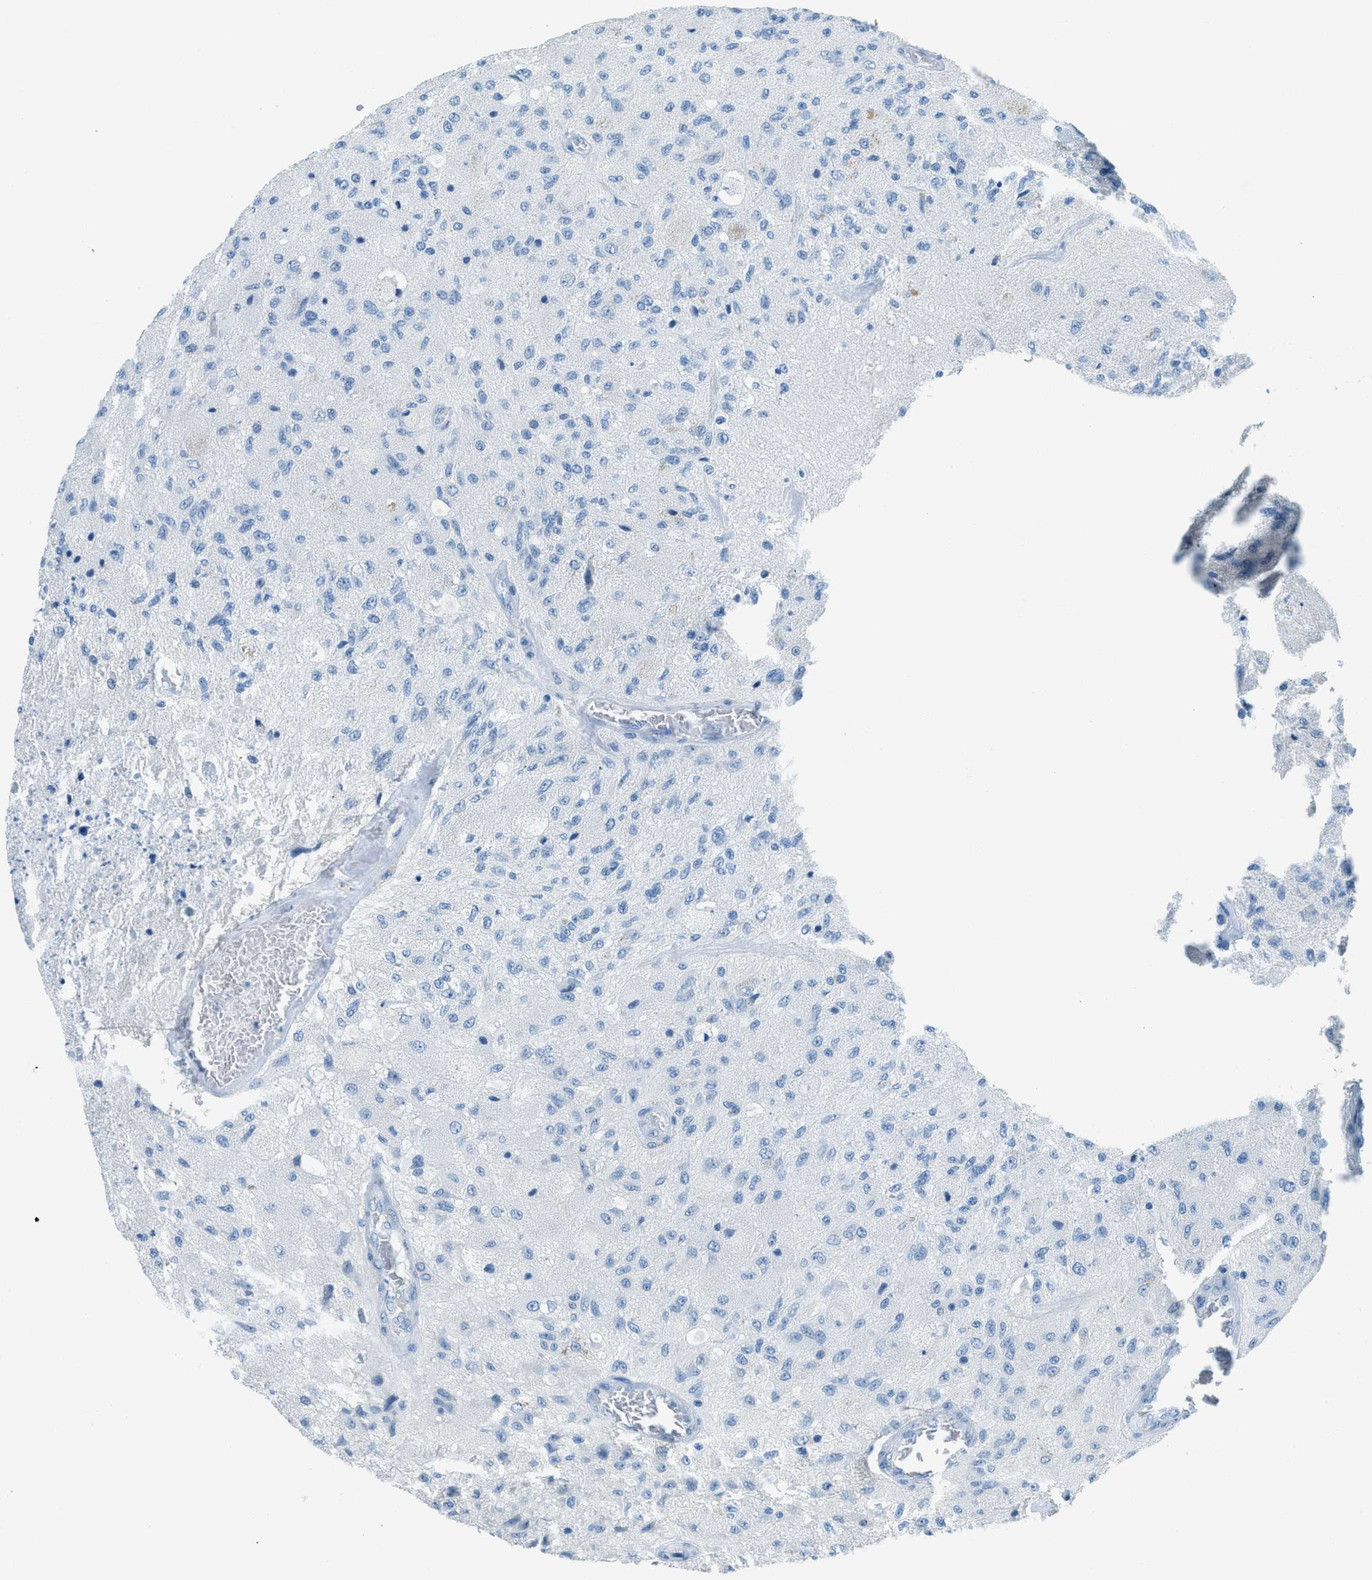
{"staining": {"intensity": "negative", "quantity": "none", "location": "none"}, "tissue": "glioma", "cell_type": "Tumor cells", "image_type": "cancer", "snomed": [{"axis": "morphology", "description": "Normal tissue, NOS"}, {"axis": "morphology", "description": "Glioma, malignant, High grade"}, {"axis": "topography", "description": "Cerebral cortex"}], "caption": "The immunohistochemistry image has no significant positivity in tumor cells of malignant glioma (high-grade) tissue.", "gene": "ACAN", "patient": {"sex": "male", "age": 77}}